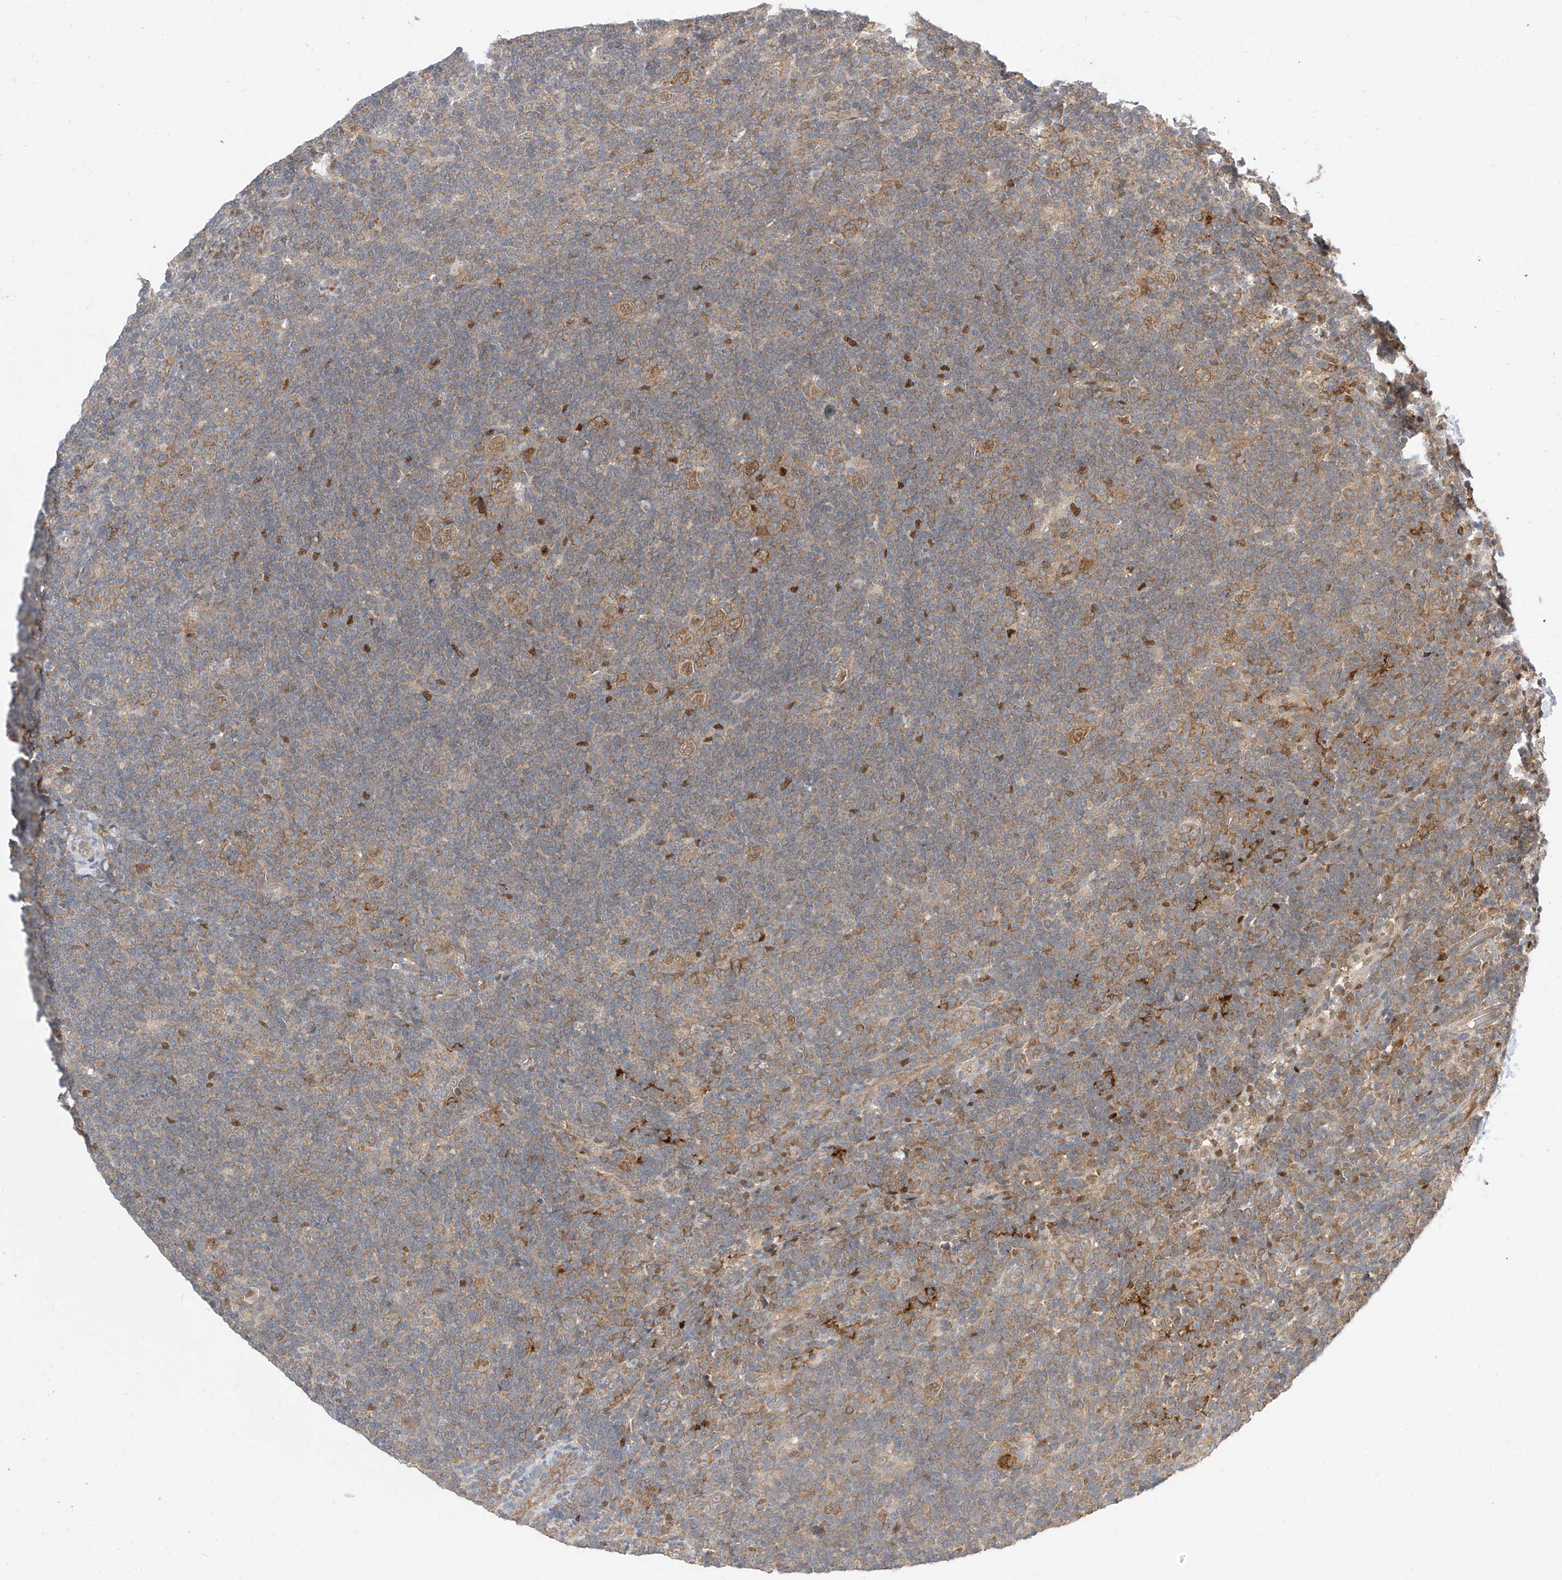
{"staining": {"intensity": "moderate", "quantity": ">75%", "location": "cytoplasmic/membranous,nuclear"}, "tissue": "lymphoma", "cell_type": "Tumor cells", "image_type": "cancer", "snomed": [{"axis": "morphology", "description": "Hodgkin's disease, NOS"}, {"axis": "topography", "description": "Lymph node"}], "caption": "The photomicrograph exhibits a brown stain indicating the presence of a protein in the cytoplasmic/membranous and nuclear of tumor cells in Hodgkin's disease. (Brightfield microscopy of DAB IHC at high magnification).", "gene": "MRTFA", "patient": {"sex": "female", "age": 57}}